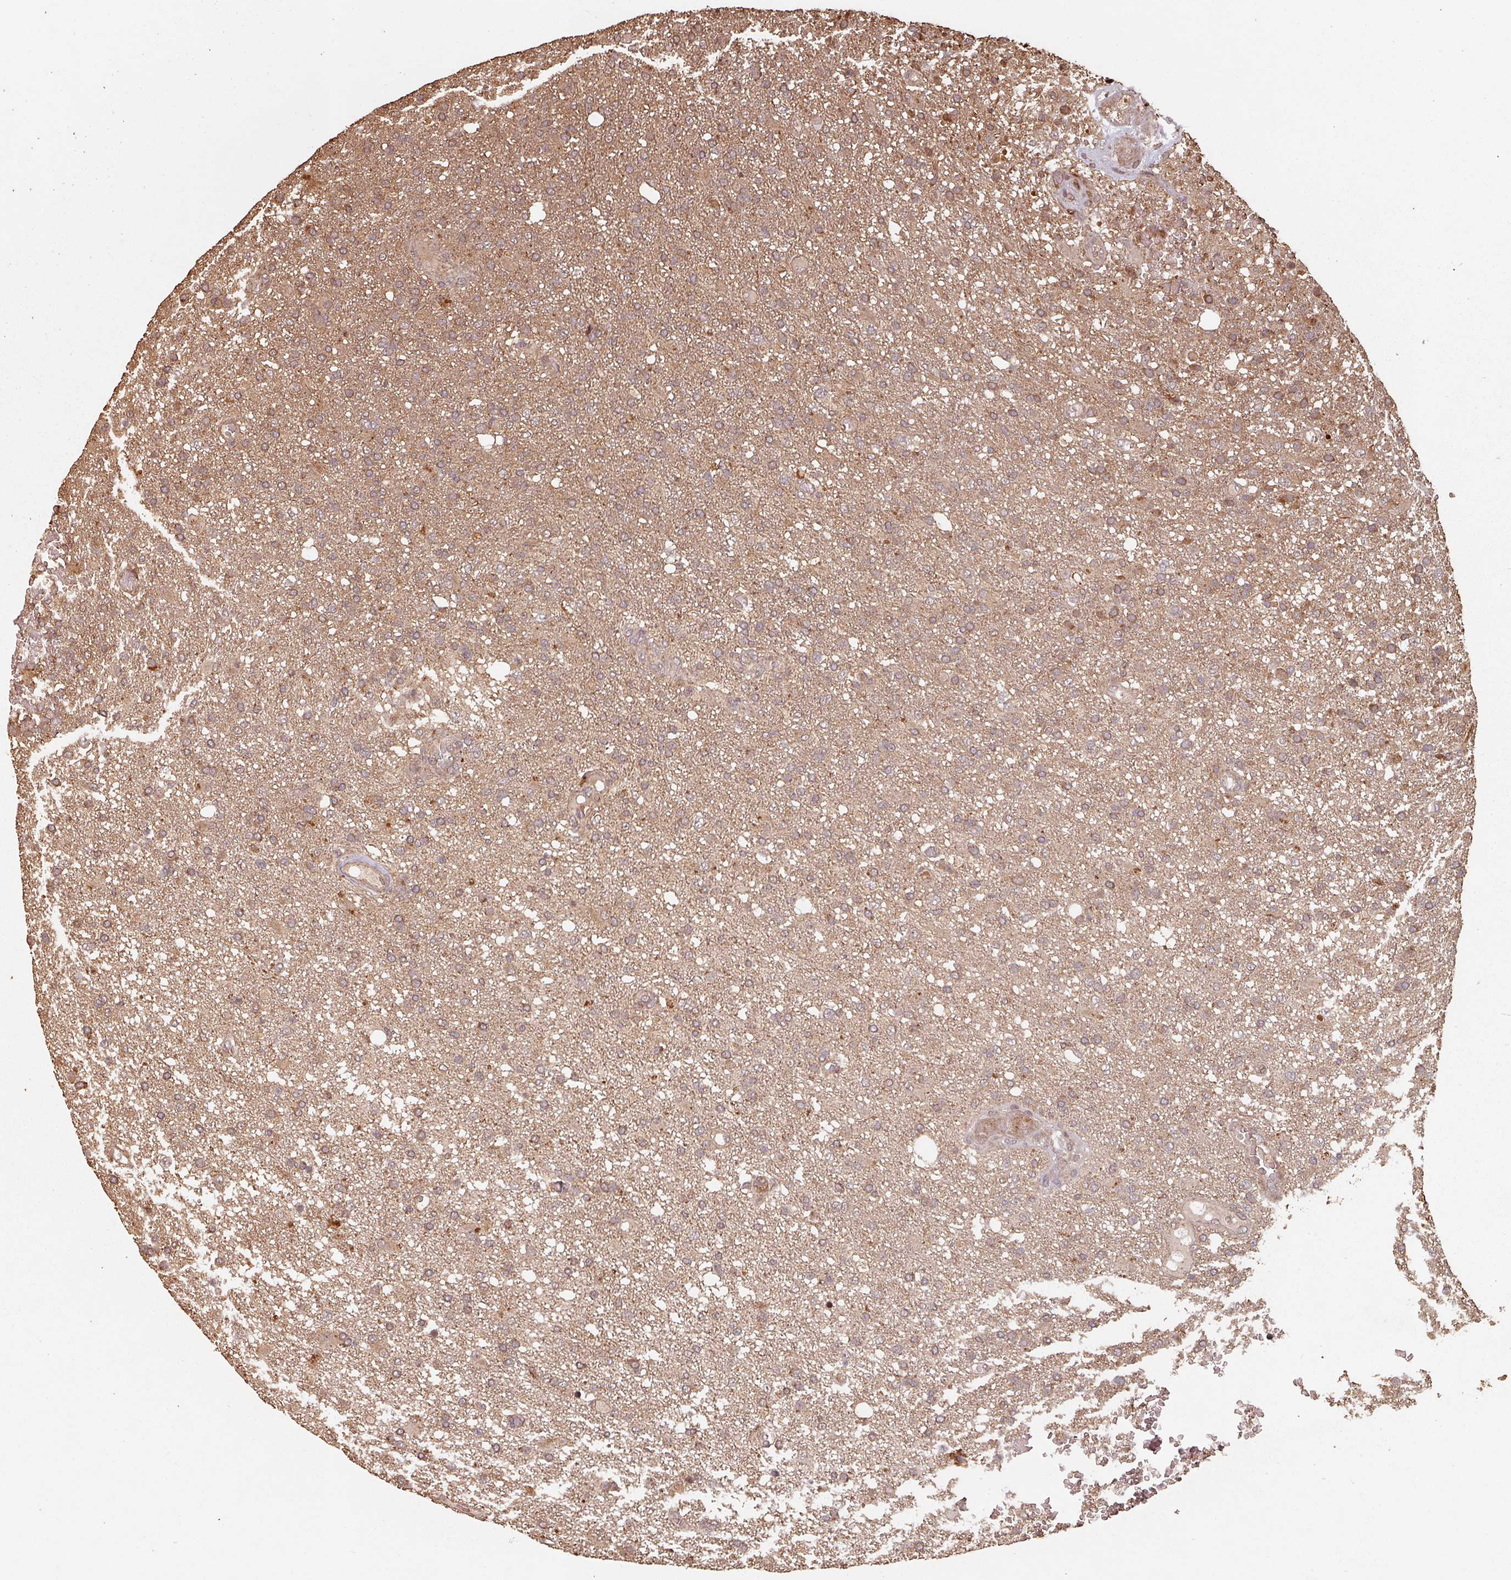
{"staining": {"intensity": "moderate", "quantity": ">75%", "location": "cytoplasmic/membranous"}, "tissue": "glioma", "cell_type": "Tumor cells", "image_type": "cancer", "snomed": [{"axis": "morphology", "description": "Glioma, malignant, High grade"}, {"axis": "topography", "description": "Brain"}], "caption": "Human high-grade glioma (malignant) stained for a protein (brown) shows moderate cytoplasmic/membranous positive positivity in approximately >75% of tumor cells.", "gene": "EID1", "patient": {"sex": "female", "age": 74}}